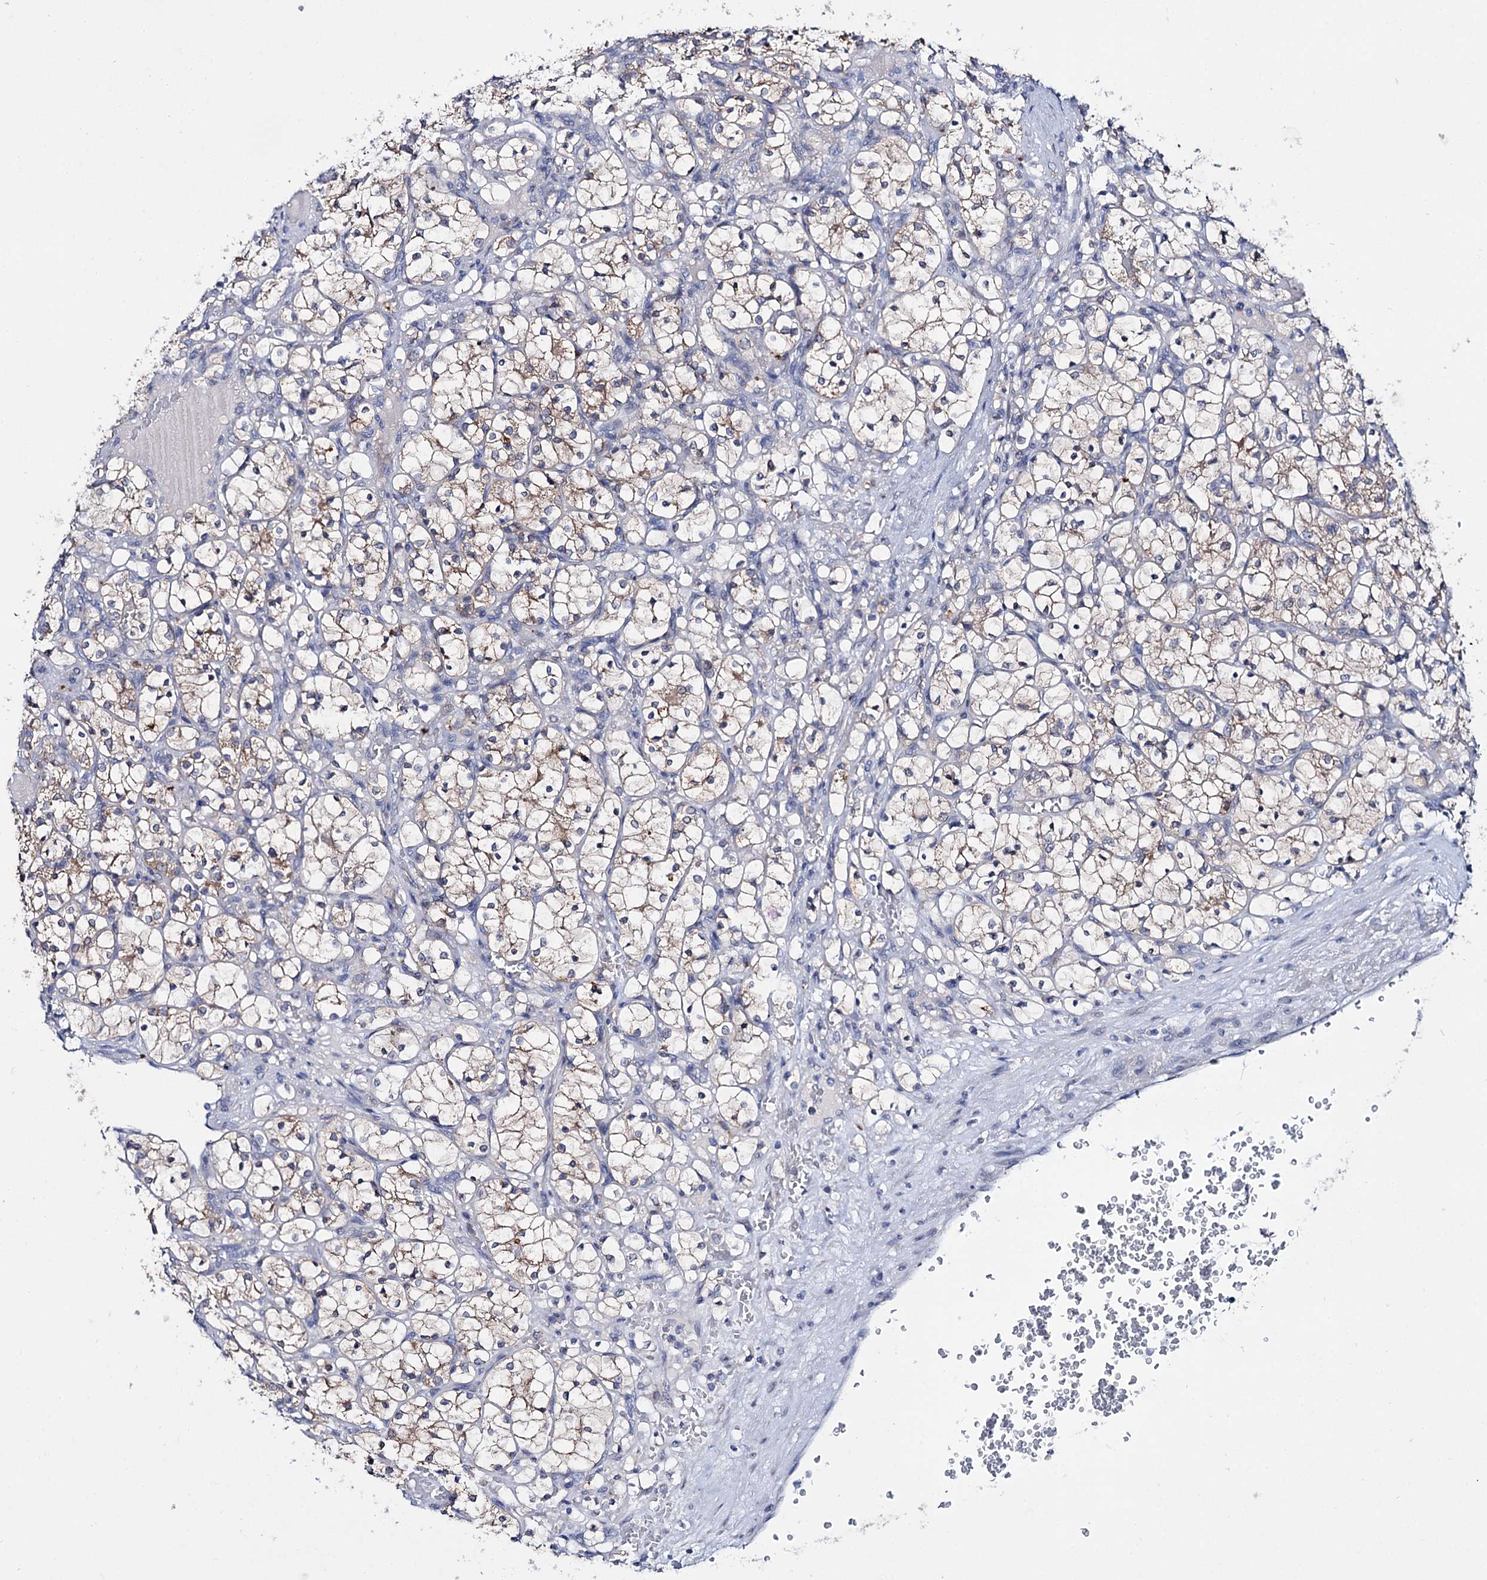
{"staining": {"intensity": "weak", "quantity": ">75%", "location": "cytoplasmic/membranous"}, "tissue": "renal cancer", "cell_type": "Tumor cells", "image_type": "cancer", "snomed": [{"axis": "morphology", "description": "Adenocarcinoma, NOS"}, {"axis": "topography", "description": "Kidney"}], "caption": "A low amount of weak cytoplasmic/membranous positivity is present in about >75% of tumor cells in renal adenocarcinoma tissue.", "gene": "LYZL4", "patient": {"sex": "female", "age": 69}}